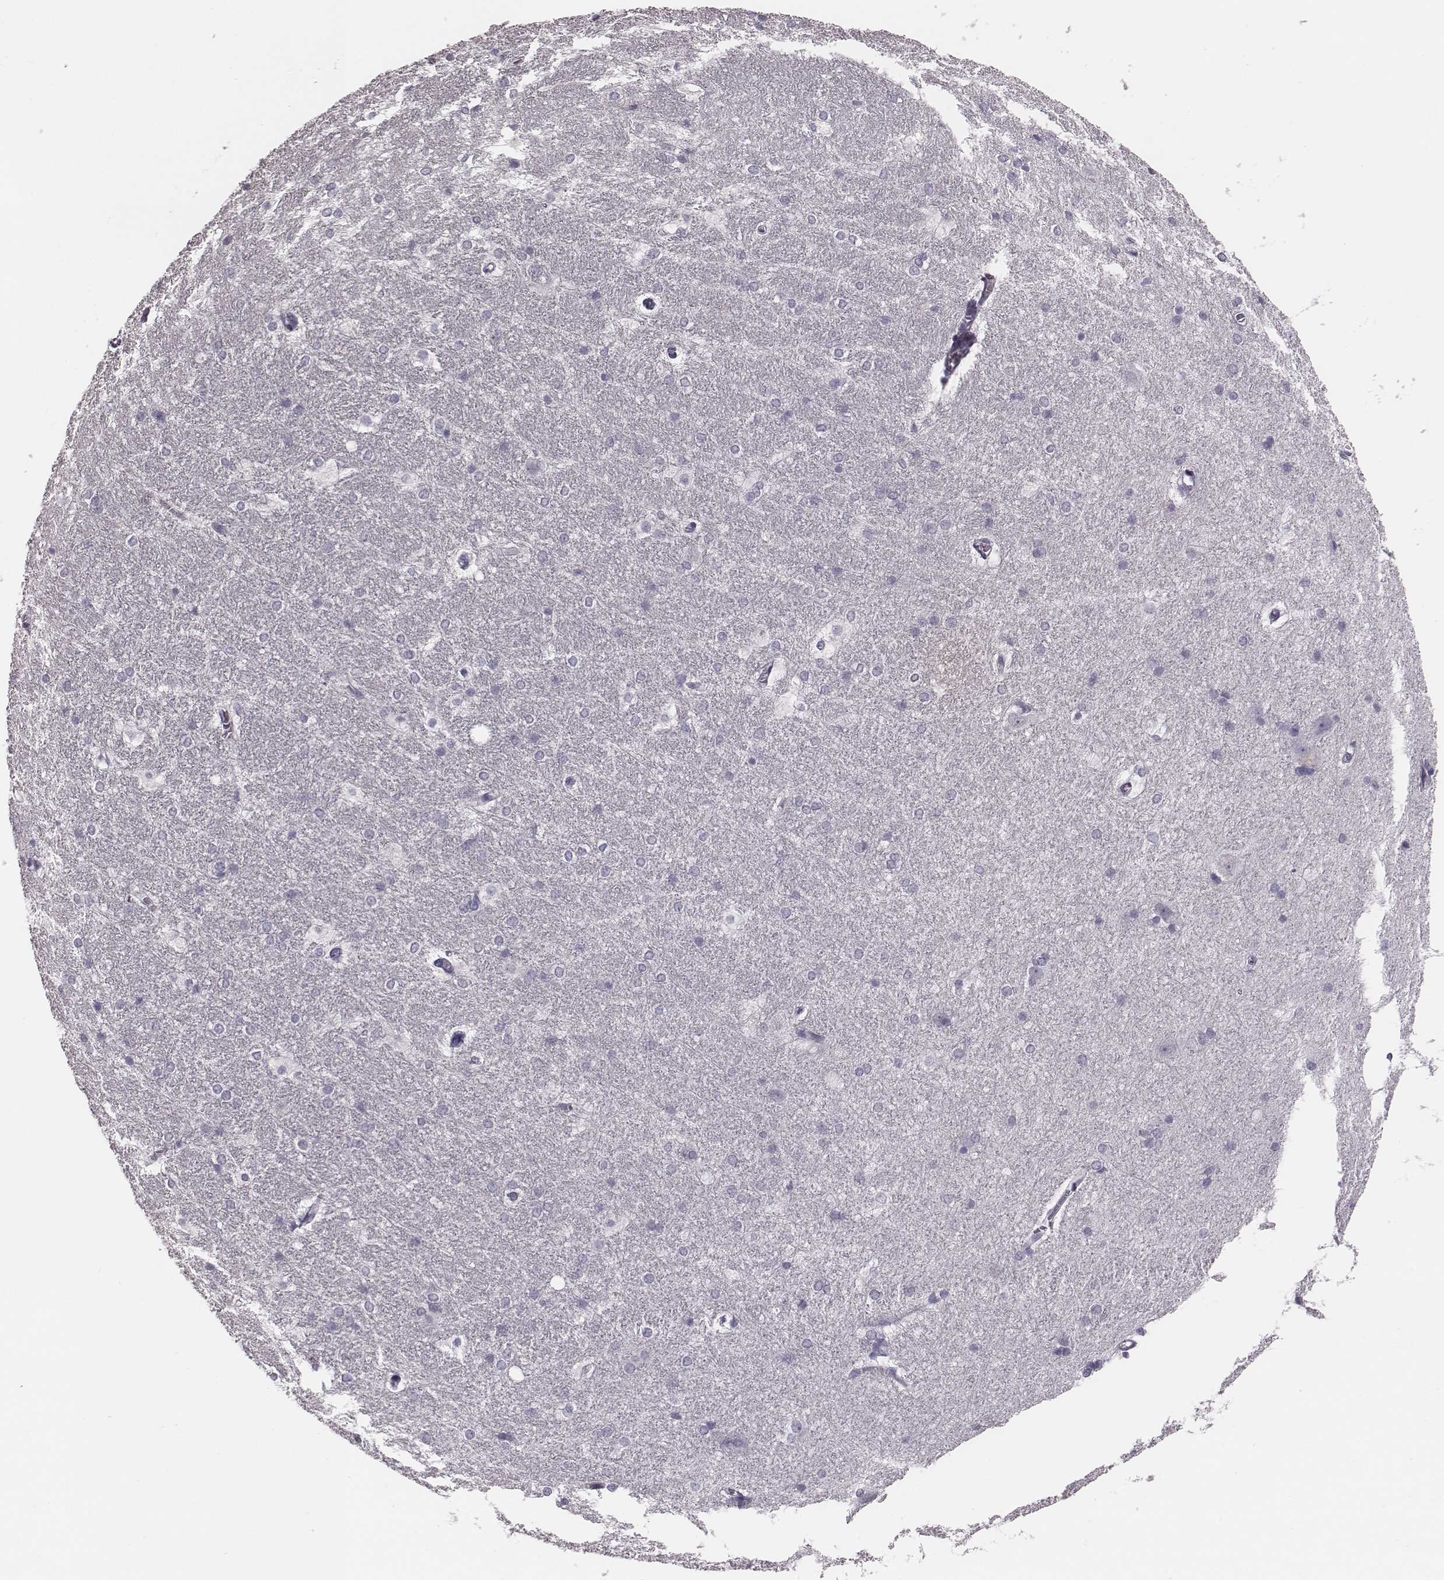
{"staining": {"intensity": "negative", "quantity": "none", "location": "none"}, "tissue": "hippocampus", "cell_type": "Glial cells", "image_type": "normal", "snomed": [{"axis": "morphology", "description": "Normal tissue, NOS"}, {"axis": "topography", "description": "Cerebral cortex"}, {"axis": "topography", "description": "Hippocampus"}], "caption": "An image of human hippocampus is negative for staining in glial cells. (Stains: DAB (3,3'-diaminobenzidine) IHC with hematoxylin counter stain, Microscopy: brightfield microscopy at high magnification).", "gene": "CSHL1", "patient": {"sex": "female", "age": 19}}